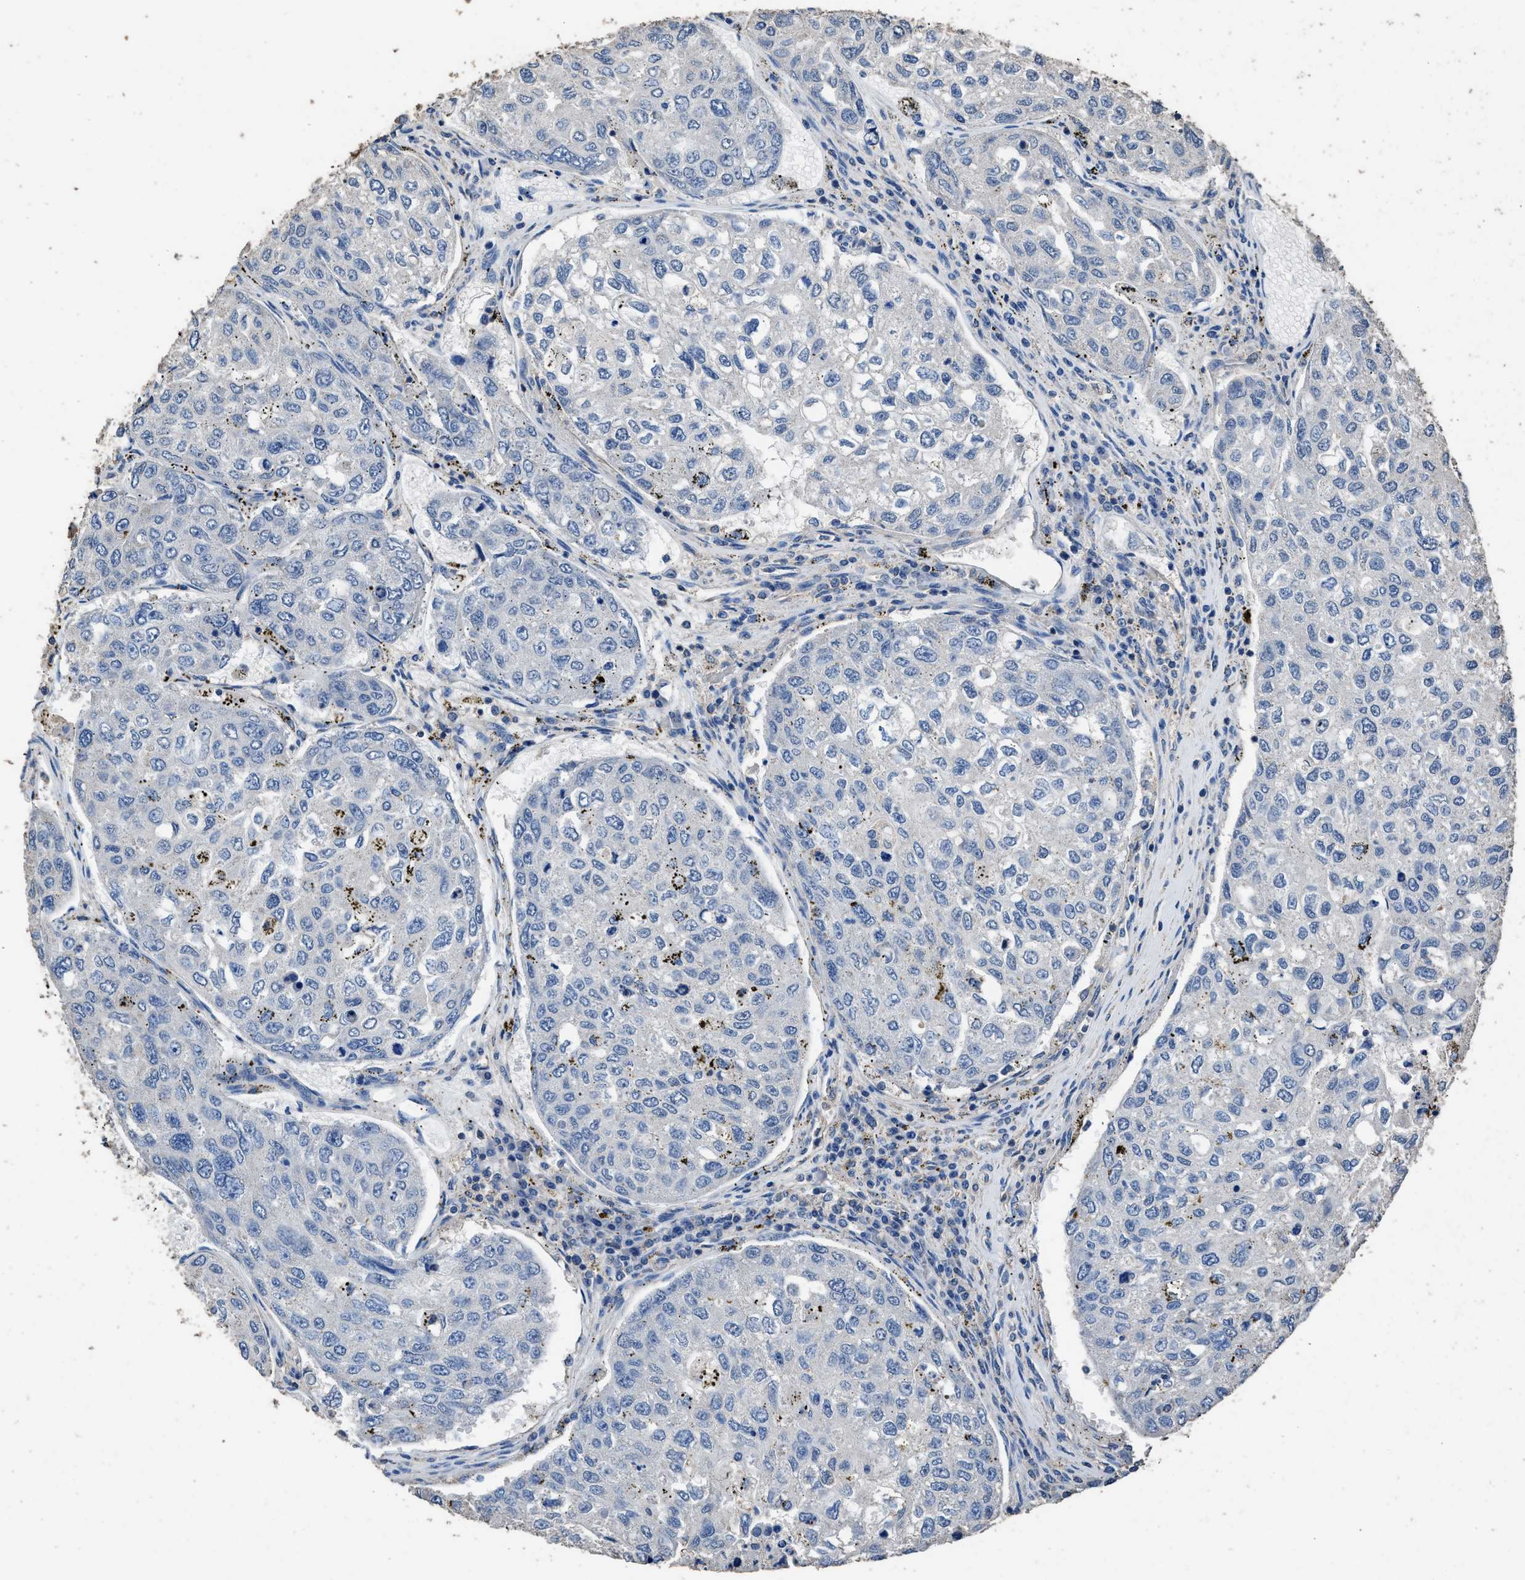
{"staining": {"intensity": "negative", "quantity": "none", "location": "none"}, "tissue": "urothelial cancer", "cell_type": "Tumor cells", "image_type": "cancer", "snomed": [{"axis": "morphology", "description": "Urothelial carcinoma, High grade"}, {"axis": "topography", "description": "Lymph node"}, {"axis": "topography", "description": "Urinary bladder"}], "caption": "A high-resolution image shows IHC staining of urothelial cancer, which exhibits no significant expression in tumor cells. The staining was performed using DAB to visualize the protein expression in brown, while the nuclei were stained in blue with hematoxylin (Magnification: 20x).", "gene": "ITSN1", "patient": {"sex": "male", "age": 51}}